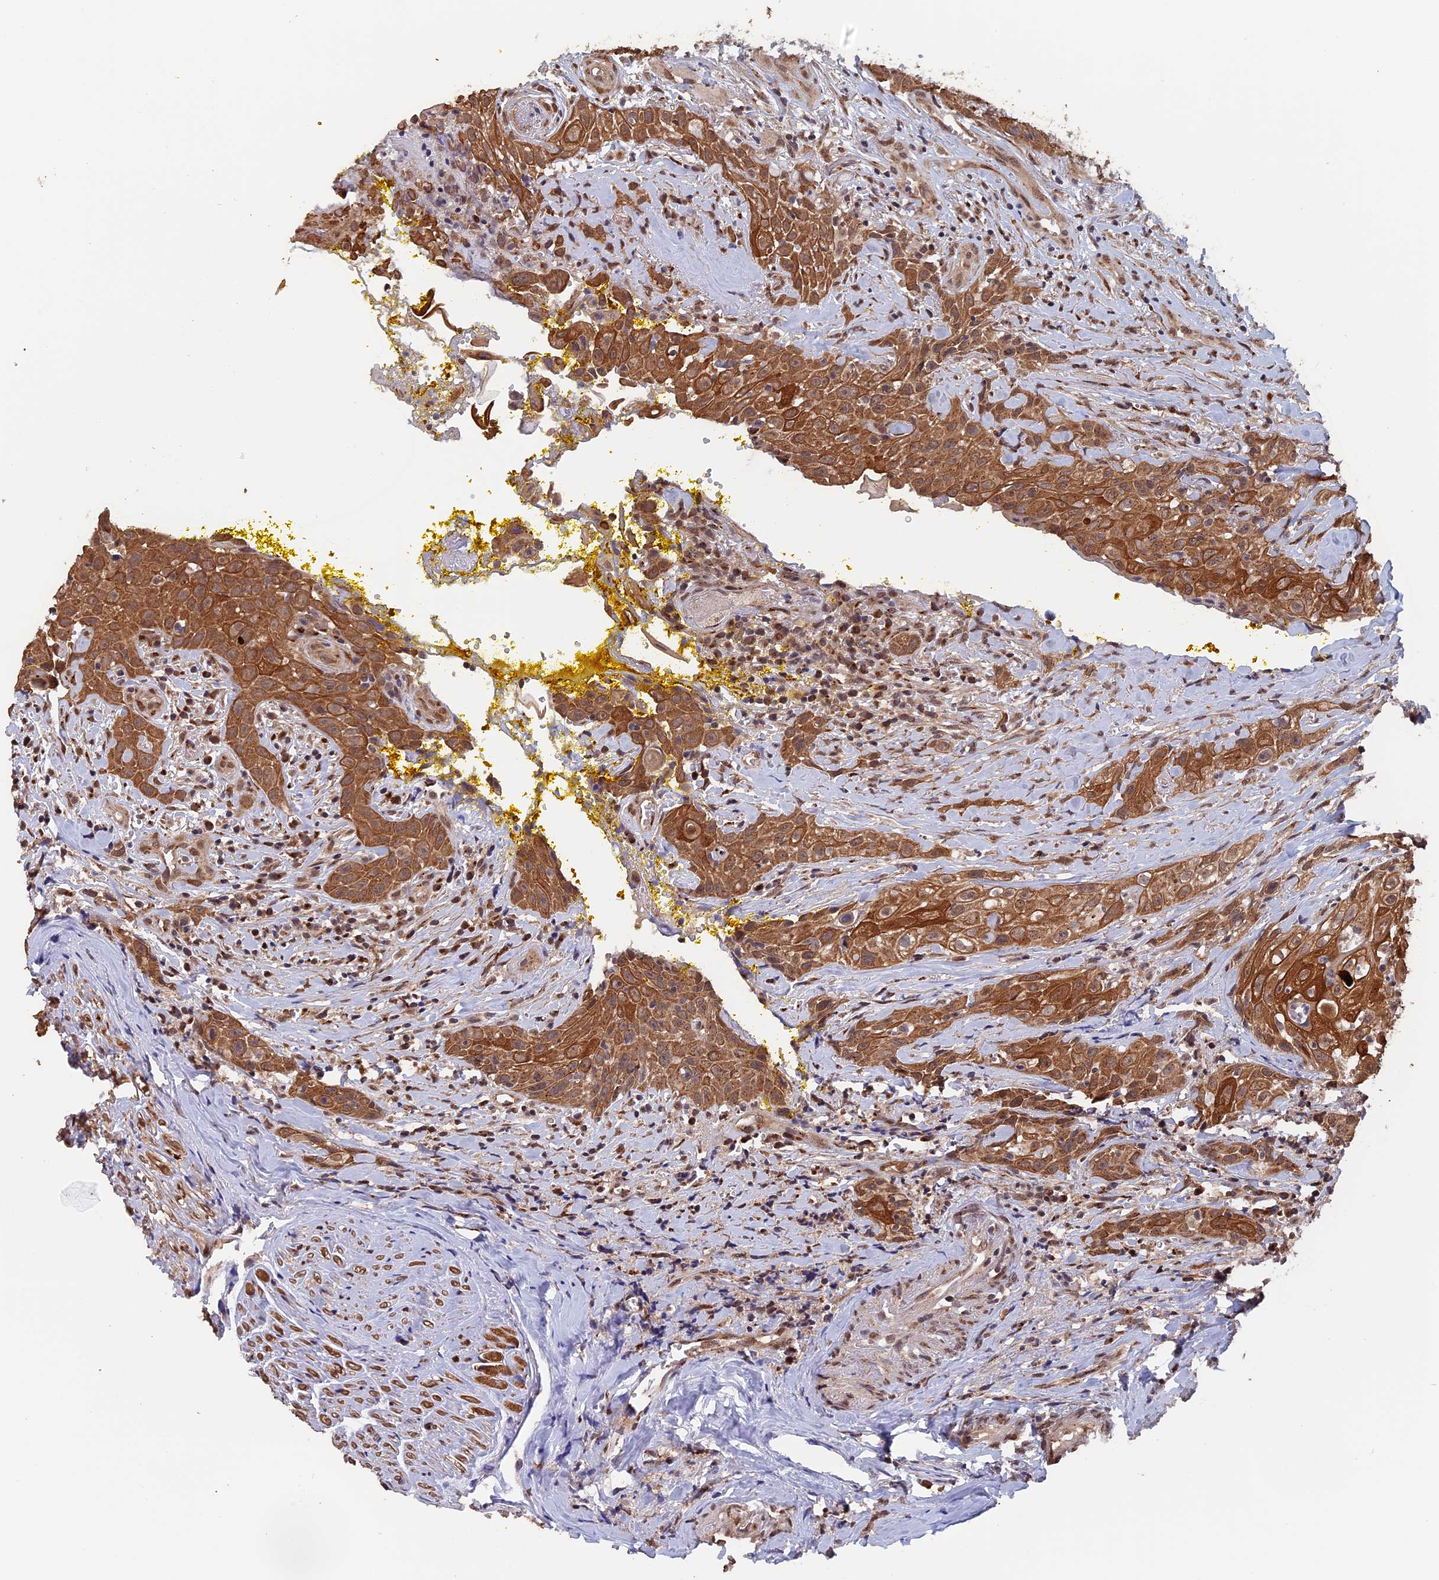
{"staining": {"intensity": "strong", "quantity": ">75%", "location": "cytoplasmic/membranous"}, "tissue": "head and neck cancer", "cell_type": "Tumor cells", "image_type": "cancer", "snomed": [{"axis": "morphology", "description": "Squamous cell carcinoma, NOS"}, {"axis": "topography", "description": "Oral tissue"}, {"axis": "topography", "description": "Head-Neck"}], "caption": "A brown stain labels strong cytoplasmic/membranous staining of a protein in human head and neck cancer tumor cells.", "gene": "PIGQ", "patient": {"sex": "female", "age": 82}}